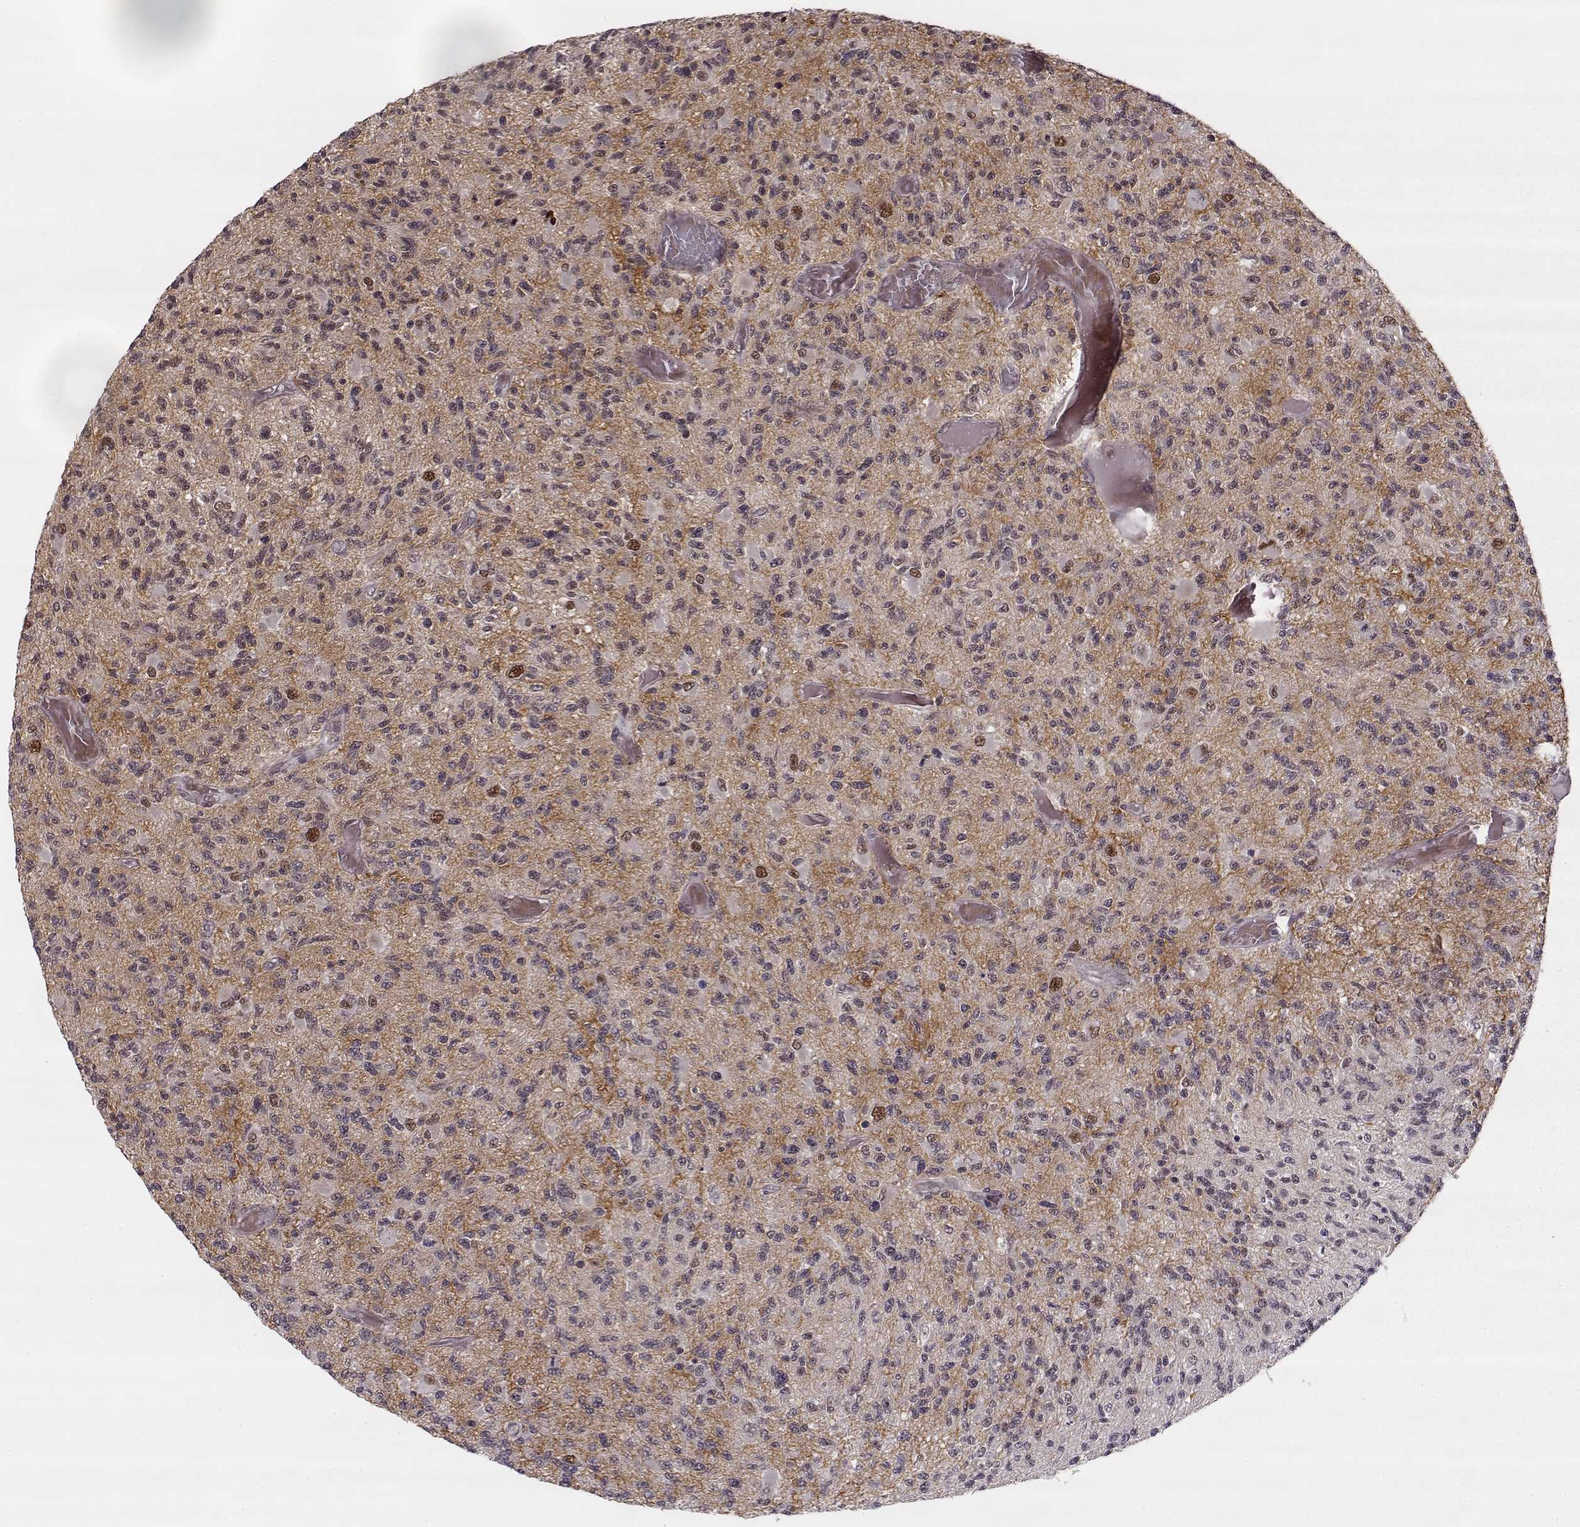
{"staining": {"intensity": "negative", "quantity": "none", "location": "none"}, "tissue": "glioma", "cell_type": "Tumor cells", "image_type": "cancer", "snomed": [{"axis": "morphology", "description": "Glioma, malignant, High grade"}, {"axis": "topography", "description": "Brain"}], "caption": "Malignant high-grade glioma was stained to show a protein in brown. There is no significant positivity in tumor cells.", "gene": "DENND4B", "patient": {"sex": "female", "age": 63}}